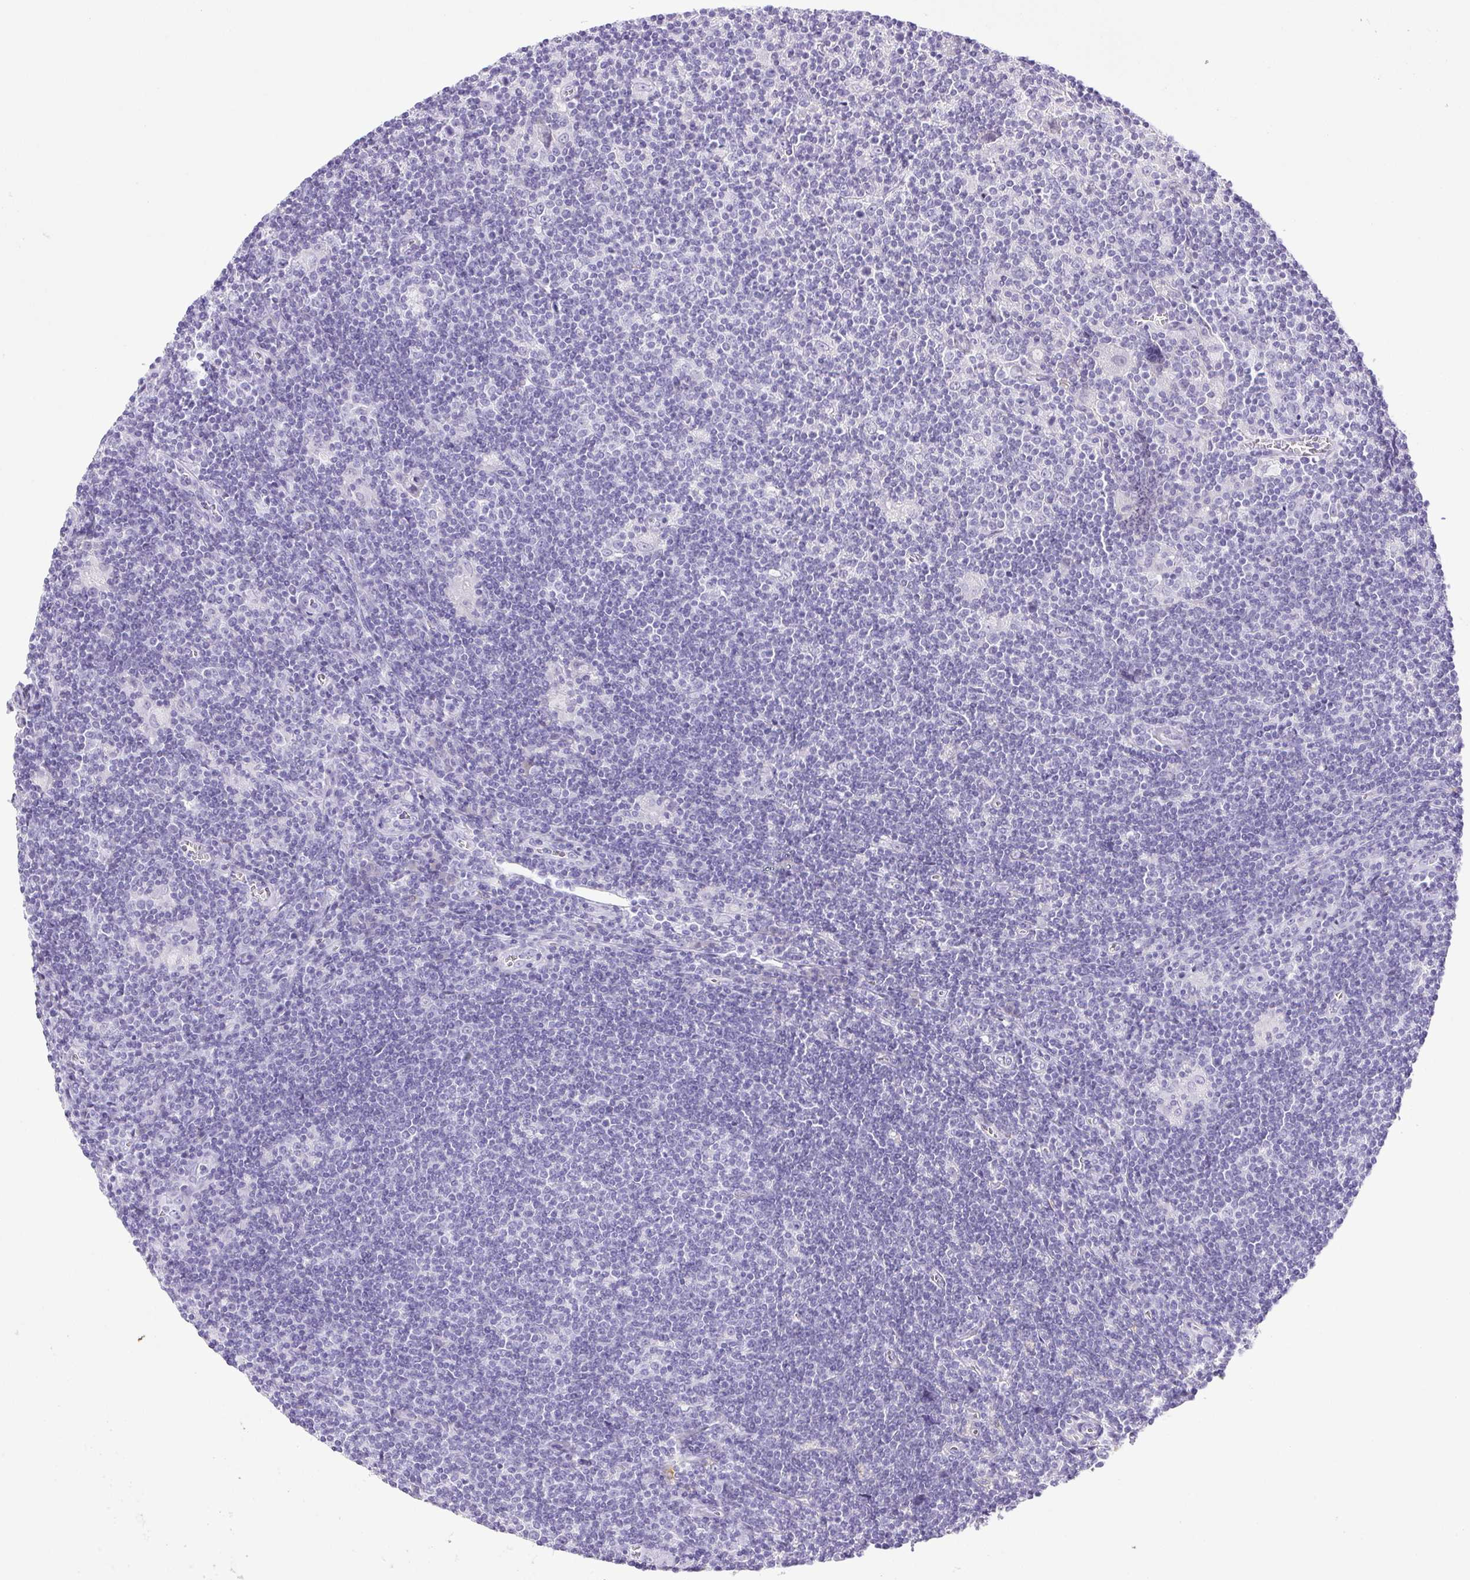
{"staining": {"intensity": "negative", "quantity": "none", "location": "none"}, "tissue": "lymphoma", "cell_type": "Tumor cells", "image_type": "cancer", "snomed": [{"axis": "morphology", "description": "Hodgkin's disease, NOS"}, {"axis": "topography", "description": "Lymph node"}], "caption": "Immunohistochemical staining of lymphoma exhibits no significant staining in tumor cells.", "gene": "PAPPA2", "patient": {"sex": "male", "age": 40}}